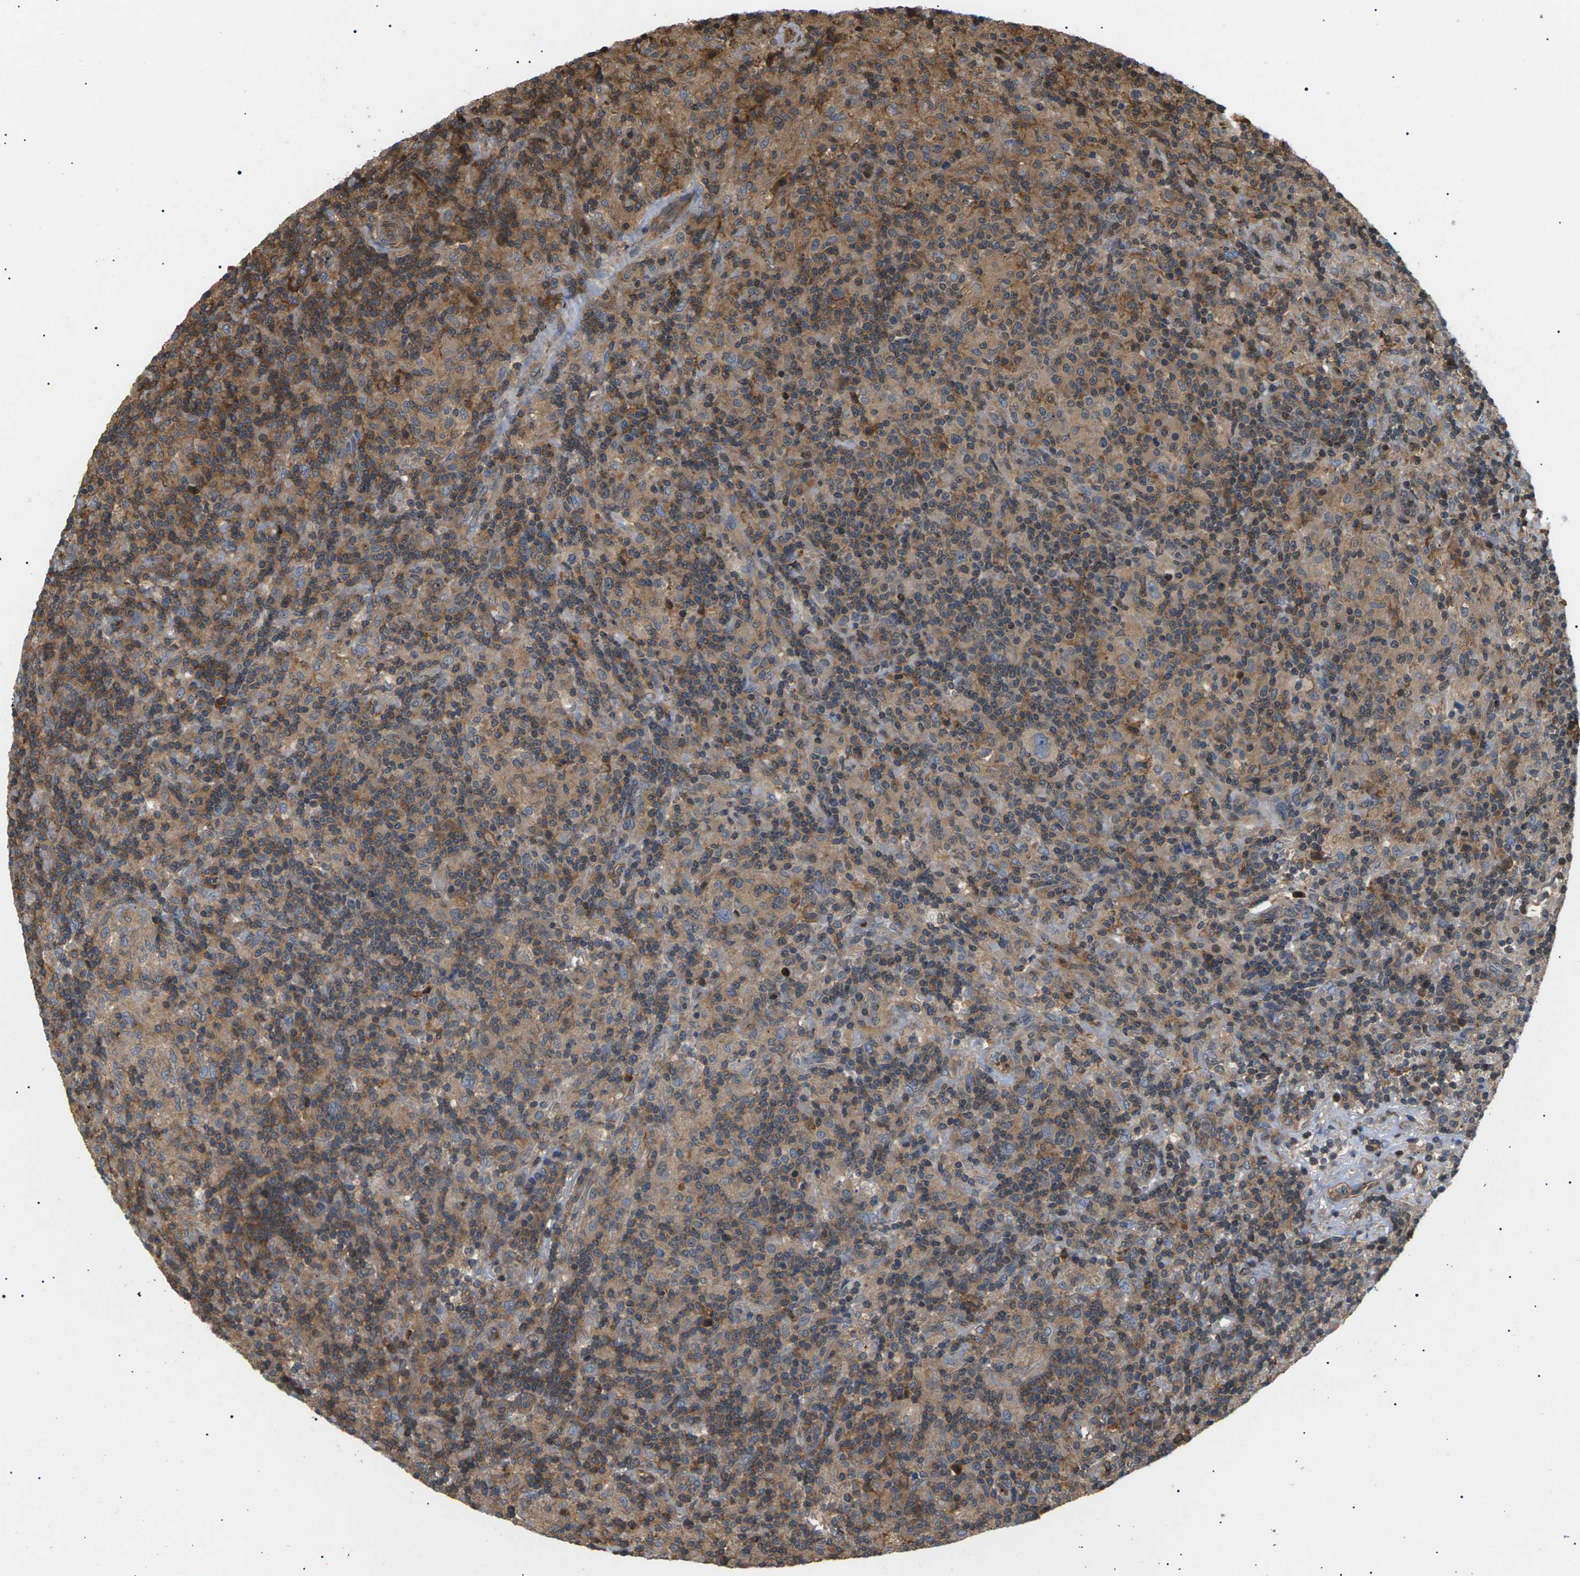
{"staining": {"intensity": "weak", "quantity": "25%-75%", "location": "cytoplasmic/membranous"}, "tissue": "lymphoma", "cell_type": "Tumor cells", "image_type": "cancer", "snomed": [{"axis": "morphology", "description": "Hodgkin's disease, NOS"}, {"axis": "topography", "description": "Lymph node"}], "caption": "IHC image of neoplastic tissue: lymphoma stained using immunohistochemistry (IHC) exhibits low levels of weak protein expression localized specifically in the cytoplasmic/membranous of tumor cells, appearing as a cytoplasmic/membranous brown color.", "gene": "TMTC4", "patient": {"sex": "male", "age": 70}}